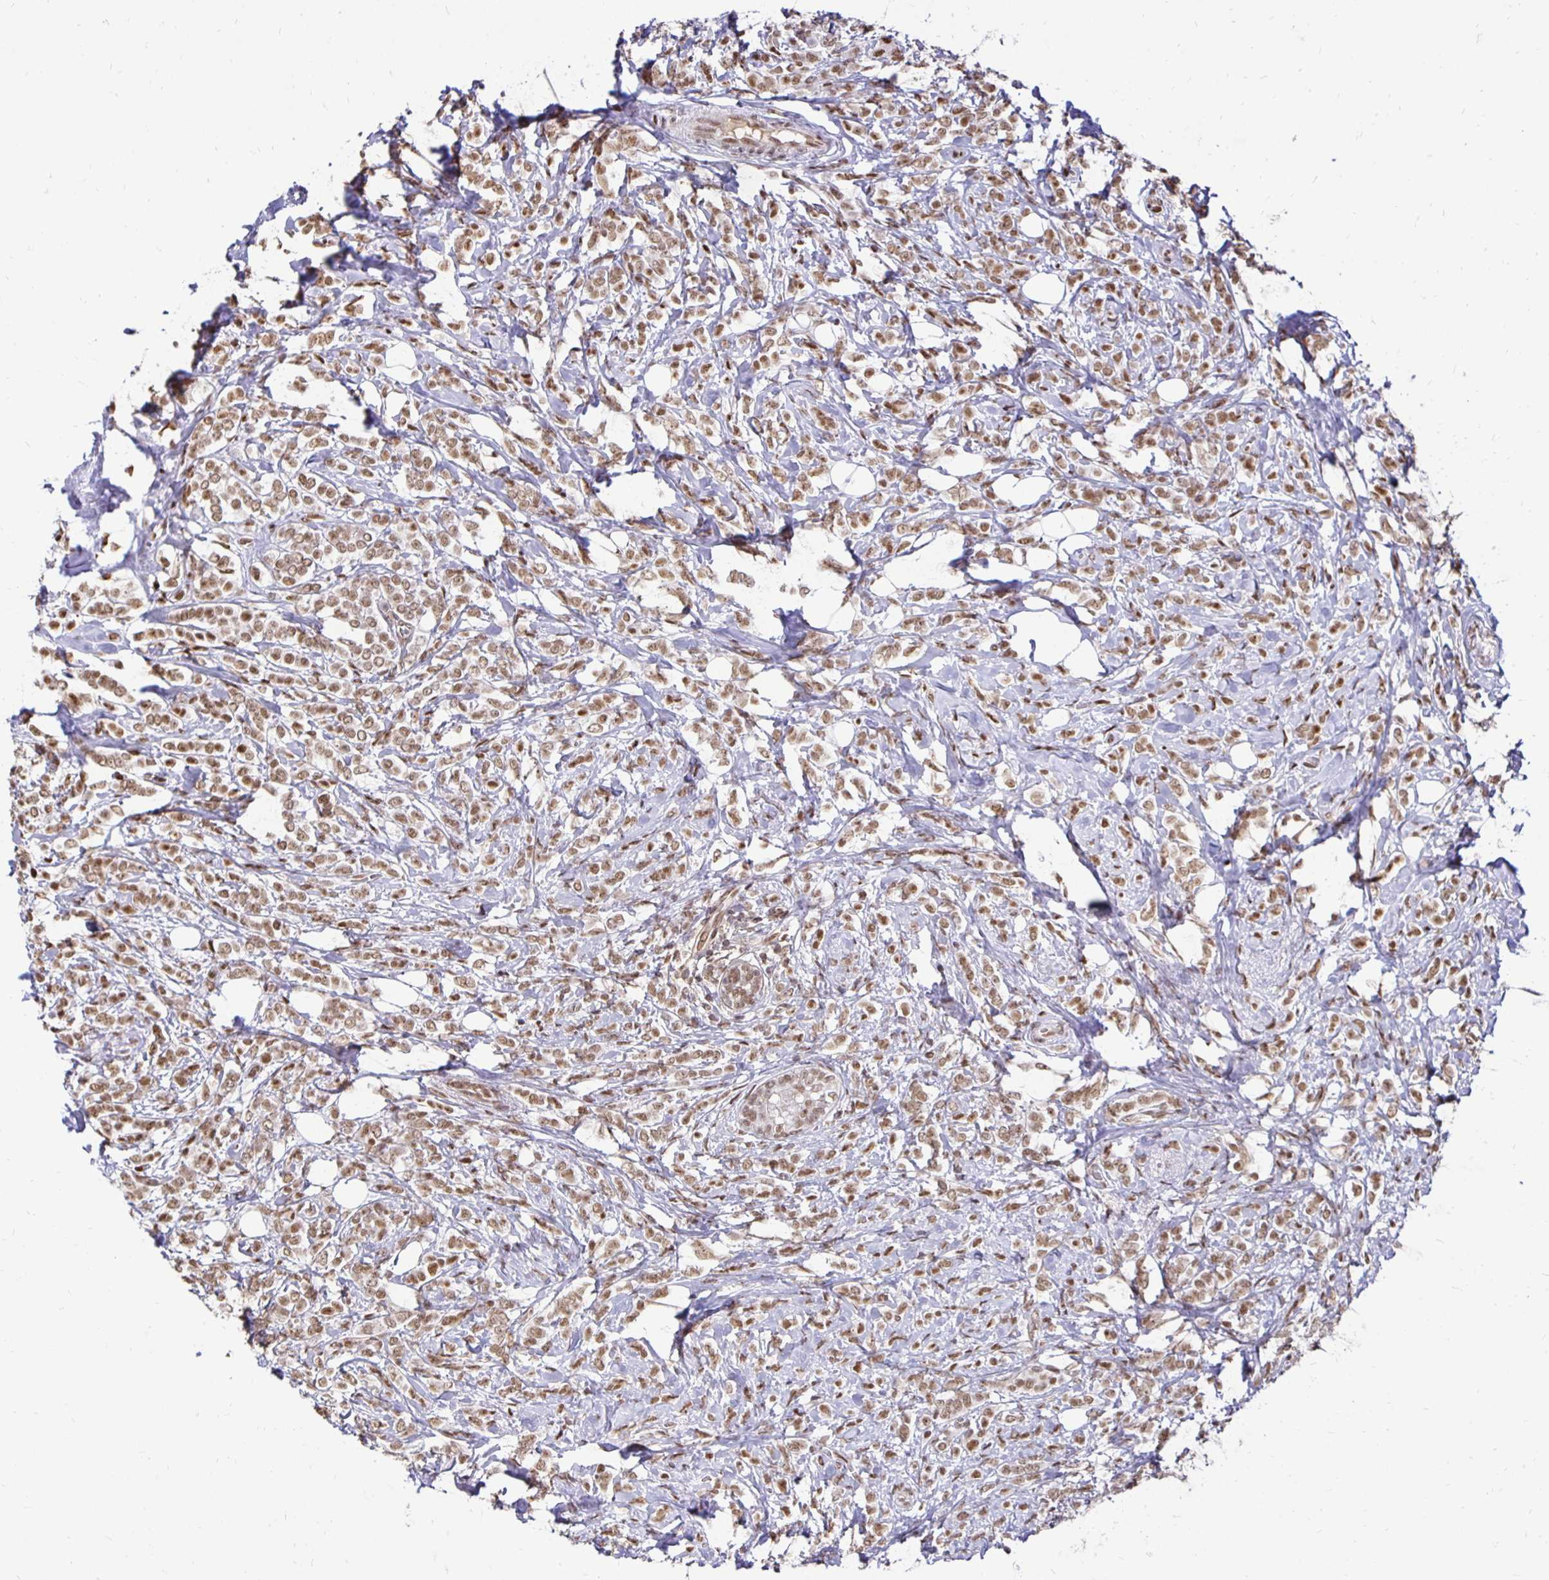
{"staining": {"intensity": "moderate", "quantity": ">75%", "location": "nuclear"}, "tissue": "breast cancer", "cell_type": "Tumor cells", "image_type": "cancer", "snomed": [{"axis": "morphology", "description": "Lobular carcinoma"}, {"axis": "topography", "description": "Breast"}], "caption": "Protein expression analysis of breast cancer (lobular carcinoma) reveals moderate nuclear positivity in about >75% of tumor cells.", "gene": "ZNF579", "patient": {"sex": "female", "age": 49}}